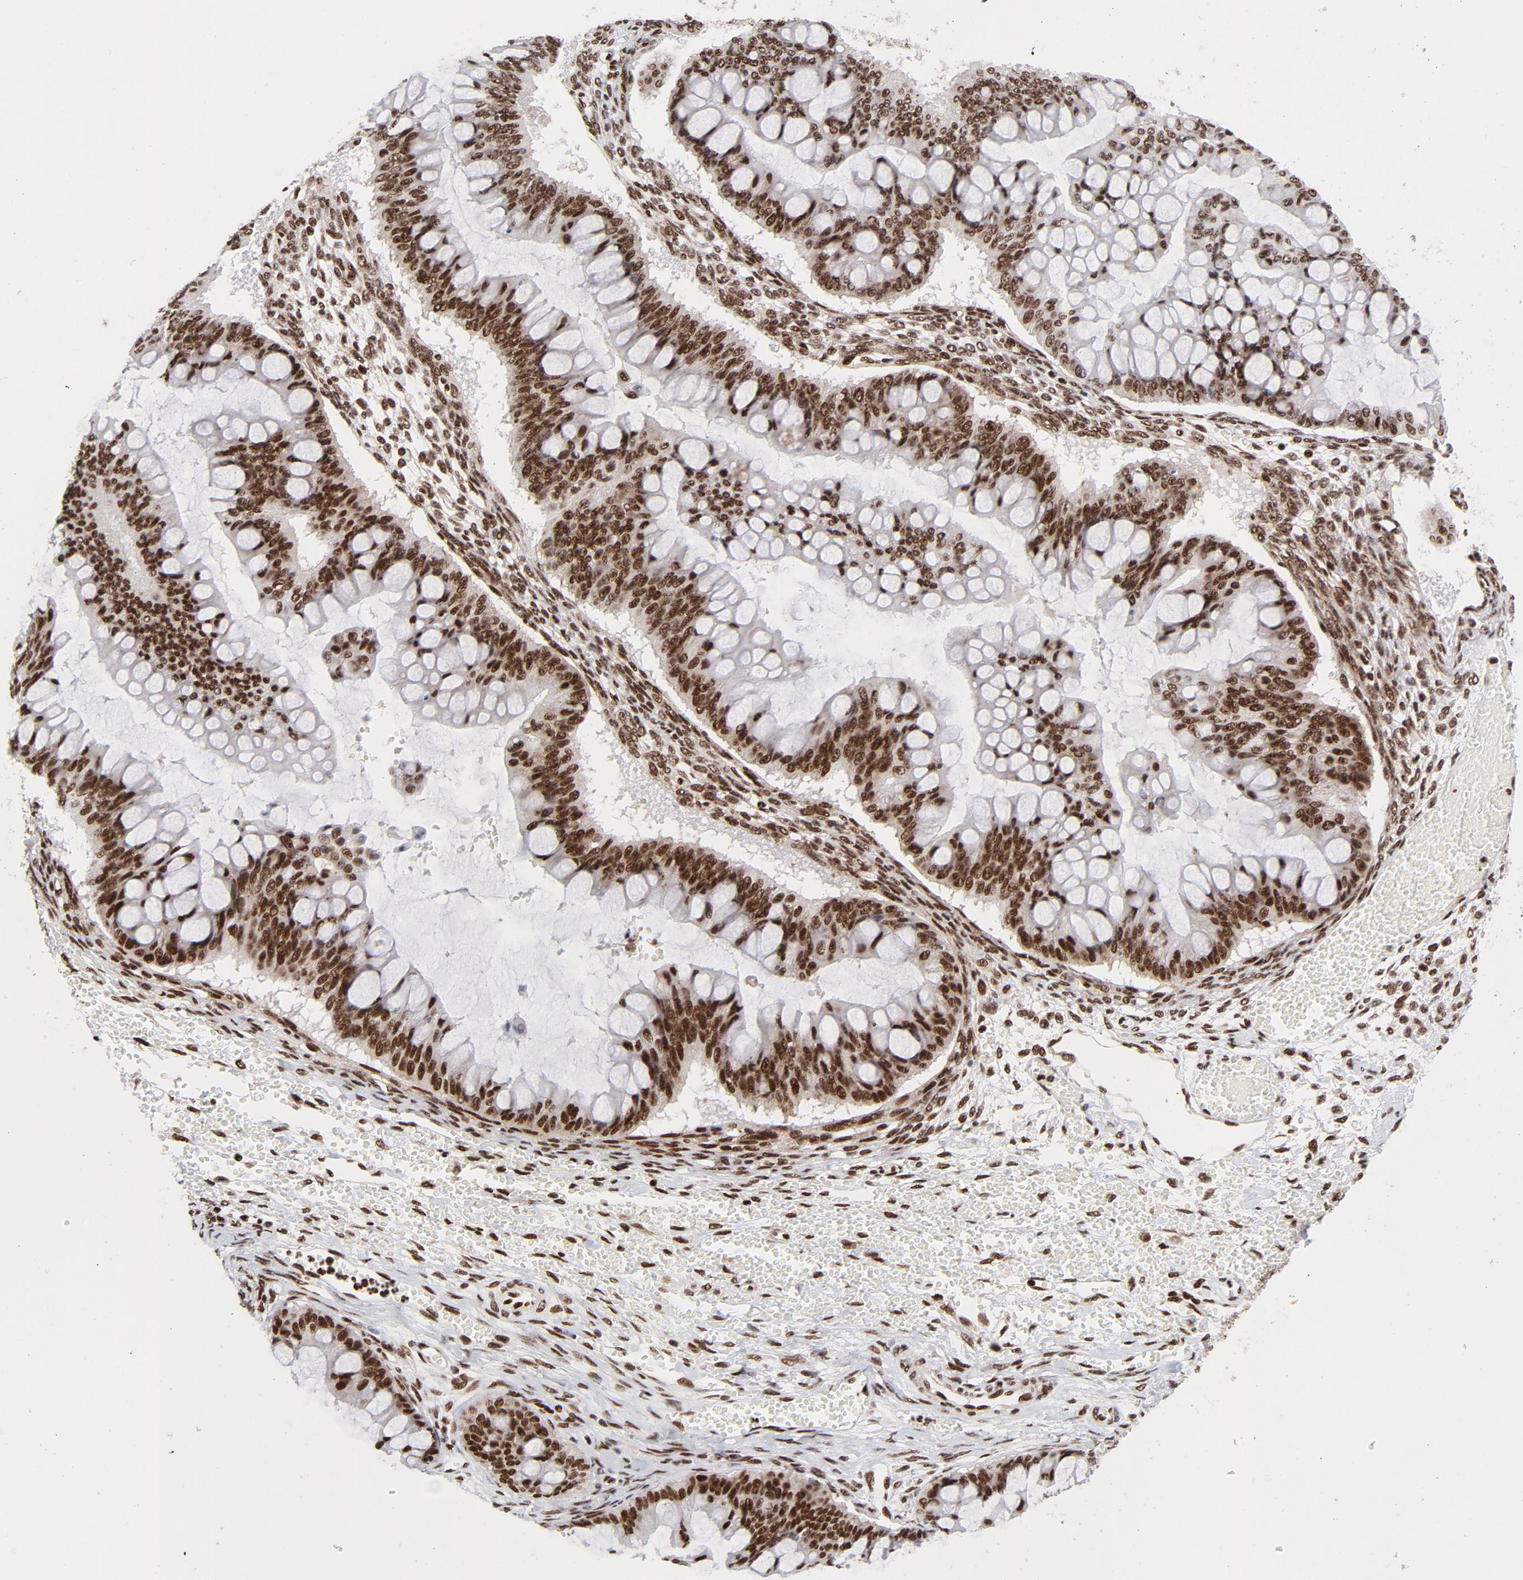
{"staining": {"intensity": "strong", "quantity": ">75%", "location": "nuclear"}, "tissue": "ovarian cancer", "cell_type": "Tumor cells", "image_type": "cancer", "snomed": [{"axis": "morphology", "description": "Cystadenocarcinoma, mucinous, NOS"}, {"axis": "topography", "description": "Ovary"}], "caption": "Immunohistochemistry image of neoplastic tissue: human ovarian cancer (mucinous cystadenocarcinoma) stained using immunohistochemistry (IHC) exhibits high levels of strong protein expression localized specifically in the nuclear of tumor cells, appearing as a nuclear brown color.", "gene": "NFYB", "patient": {"sex": "female", "age": 73}}